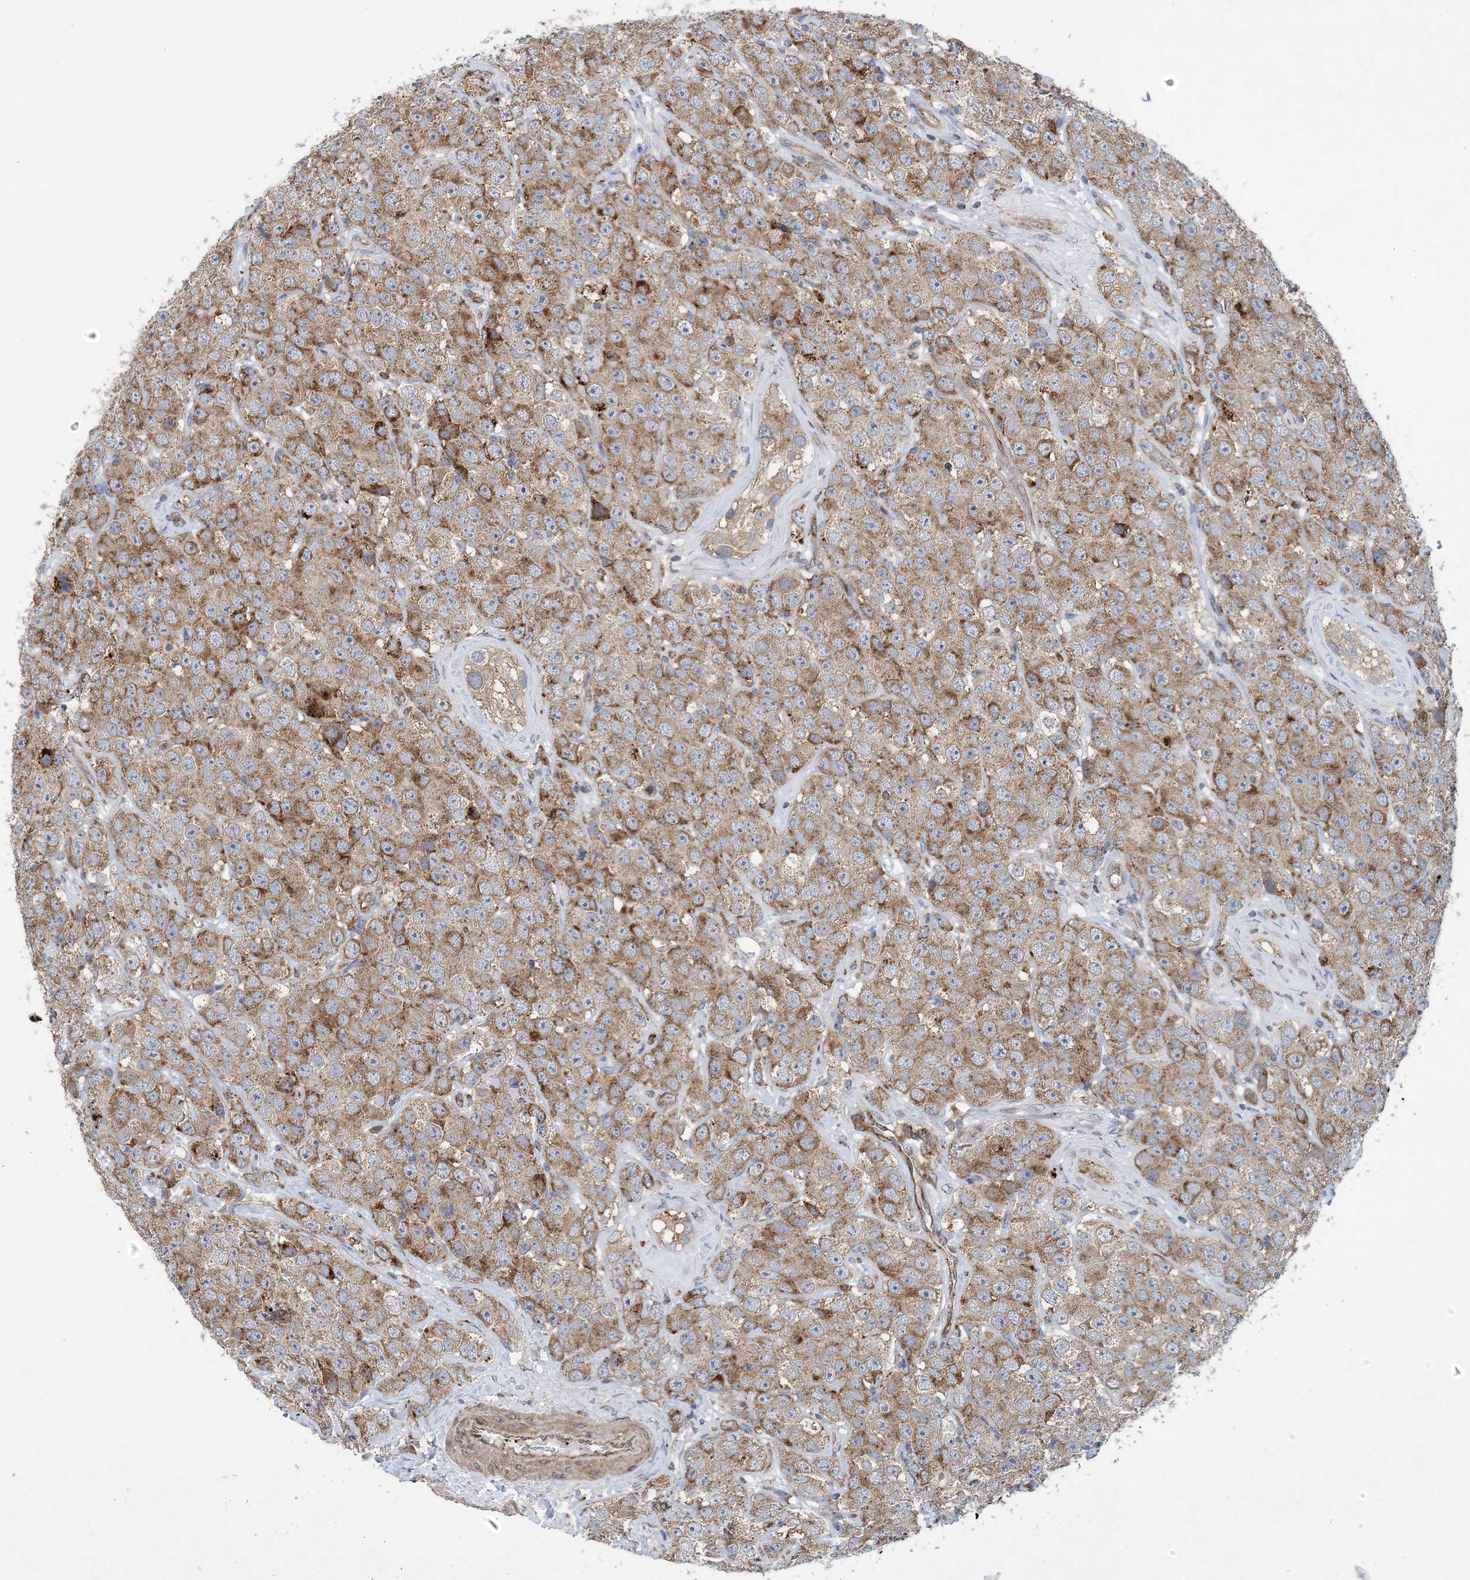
{"staining": {"intensity": "moderate", "quantity": ">75%", "location": "cytoplasmic/membranous"}, "tissue": "testis cancer", "cell_type": "Tumor cells", "image_type": "cancer", "snomed": [{"axis": "morphology", "description": "Seminoma, NOS"}, {"axis": "topography", "description": "Testis"}], "caption": "Tumor cells reveal medium levels of moderate cytoplasmic/membranous positivity in about >75% of cells in human testis cancer (seminoma).", "gene": "PTTG1IP", "patient": {"sex": "male", "age": 28}}